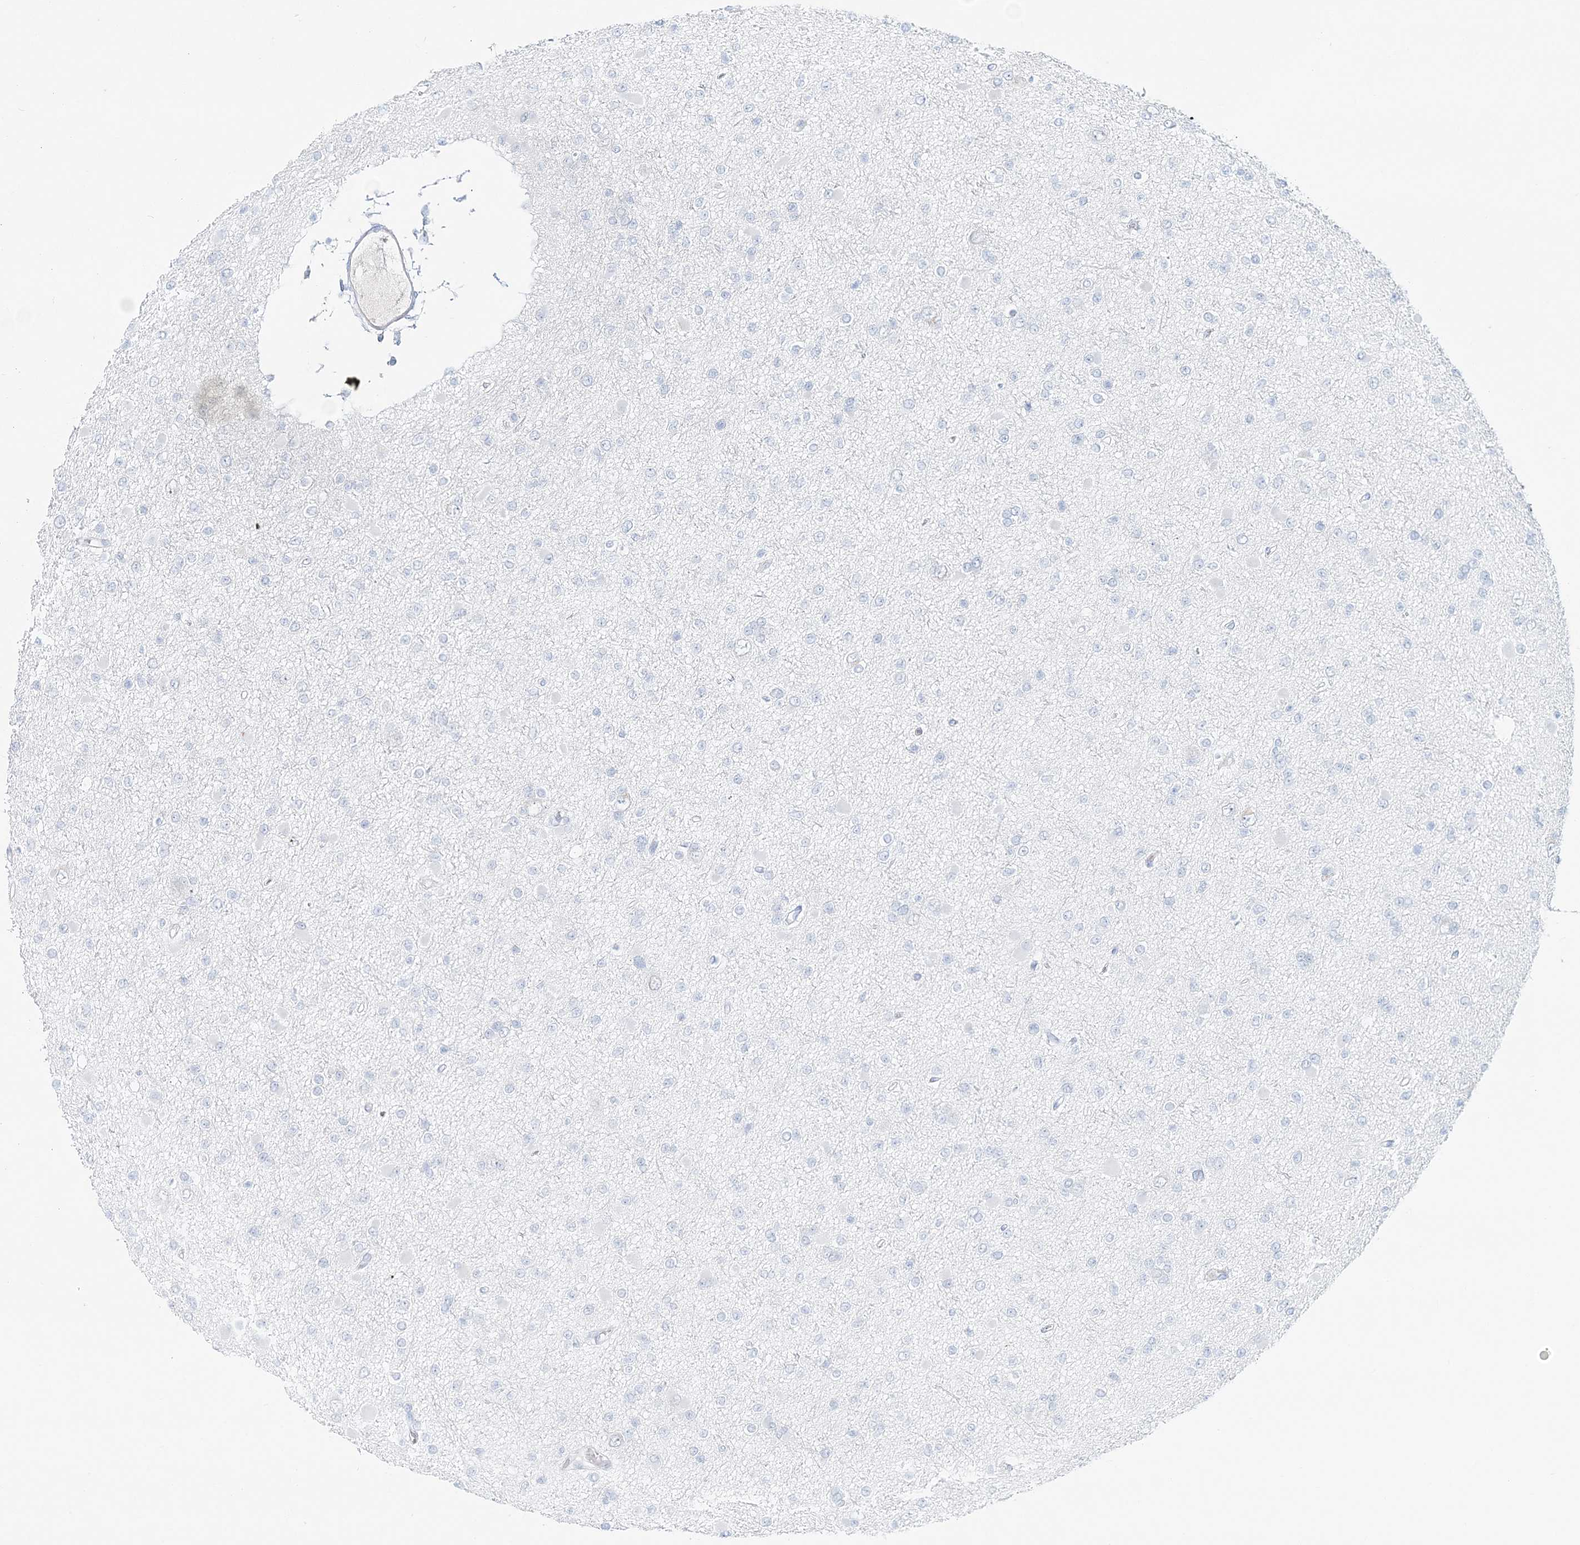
{"staining": {"intensity": "negative", "quantity": "none", "location": "none"}, "tissue": "glioma", "cell_type": "Tumor cells", "image_type": "cancer", "snomed": [{"axis": "morphology", "description": "Glioma, malignant, Low grade"}, {"axis": "topography", "description": "Brain"}], "caption": "DAB (3,3'-diaminobenzidine) immunohistochemical staining of human glioma exhibits no significant expression in tumor cells. The staining is performed using DAB brown chromogen with nuclei counter-stained in using hematoxylin.", "gene": "DNAH5", "patient": {"sex": "female", "age": 22}}